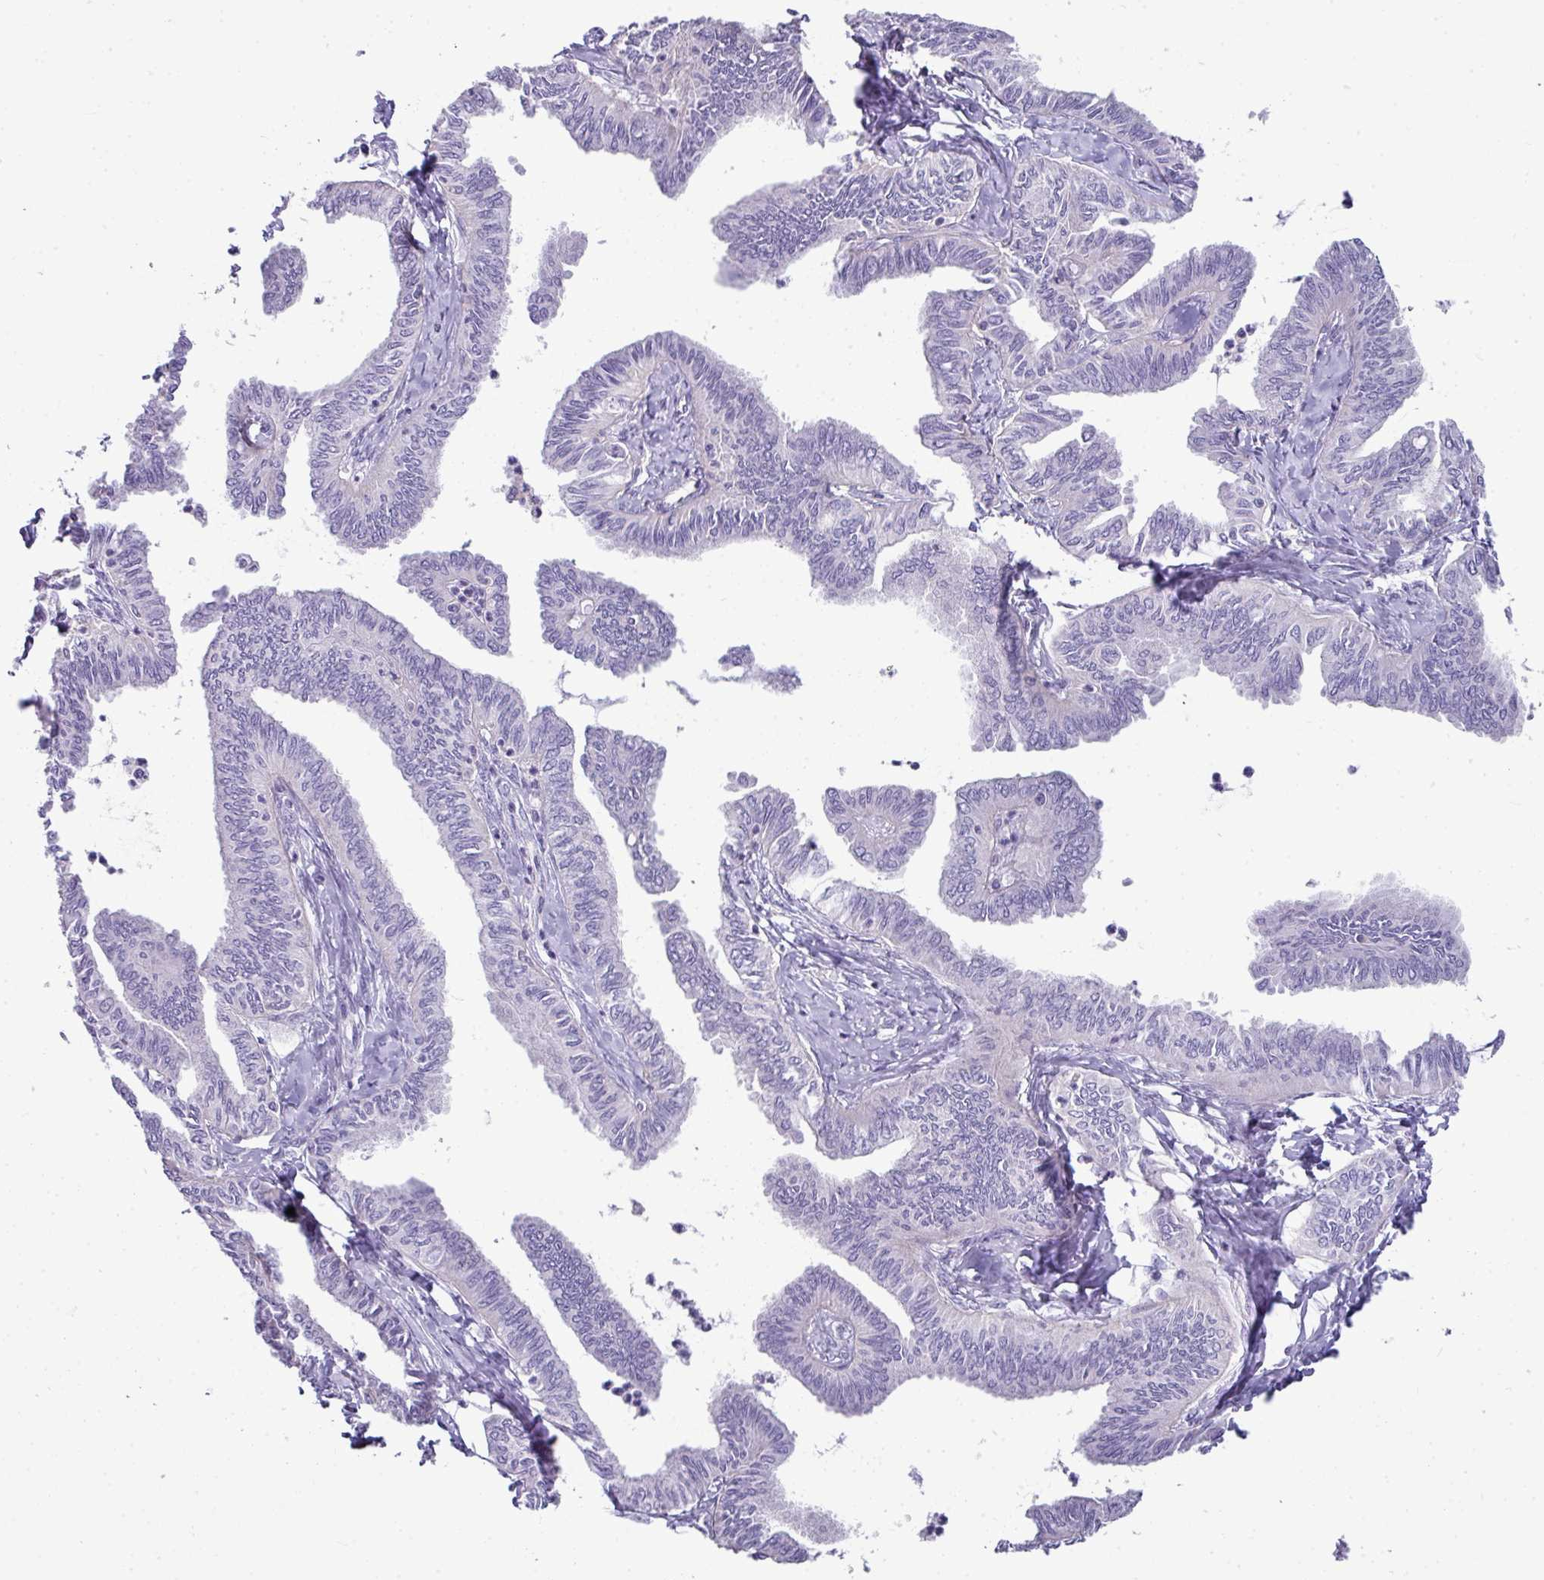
{"staining": {"intensity": "negative", "quantity": "none", "location": "none"}, "tissue": "ovarian cancer", "cell_type": "Tumor cells", "image_type": "cancer", "snomed": [{"axis": "morphology", "description": "Carcinoma, endometroid"}, {"axis": "topography", "description": "Ovary"}], "caption": "A high-resolution histopathology image shows immunohistochemistry (IHC) staining of endometroid carcinoma (ovarian), which displays no significant expression in tumor cells.", "gene": "ABCC5", "patient": {"sex": "female", "age": 70}}